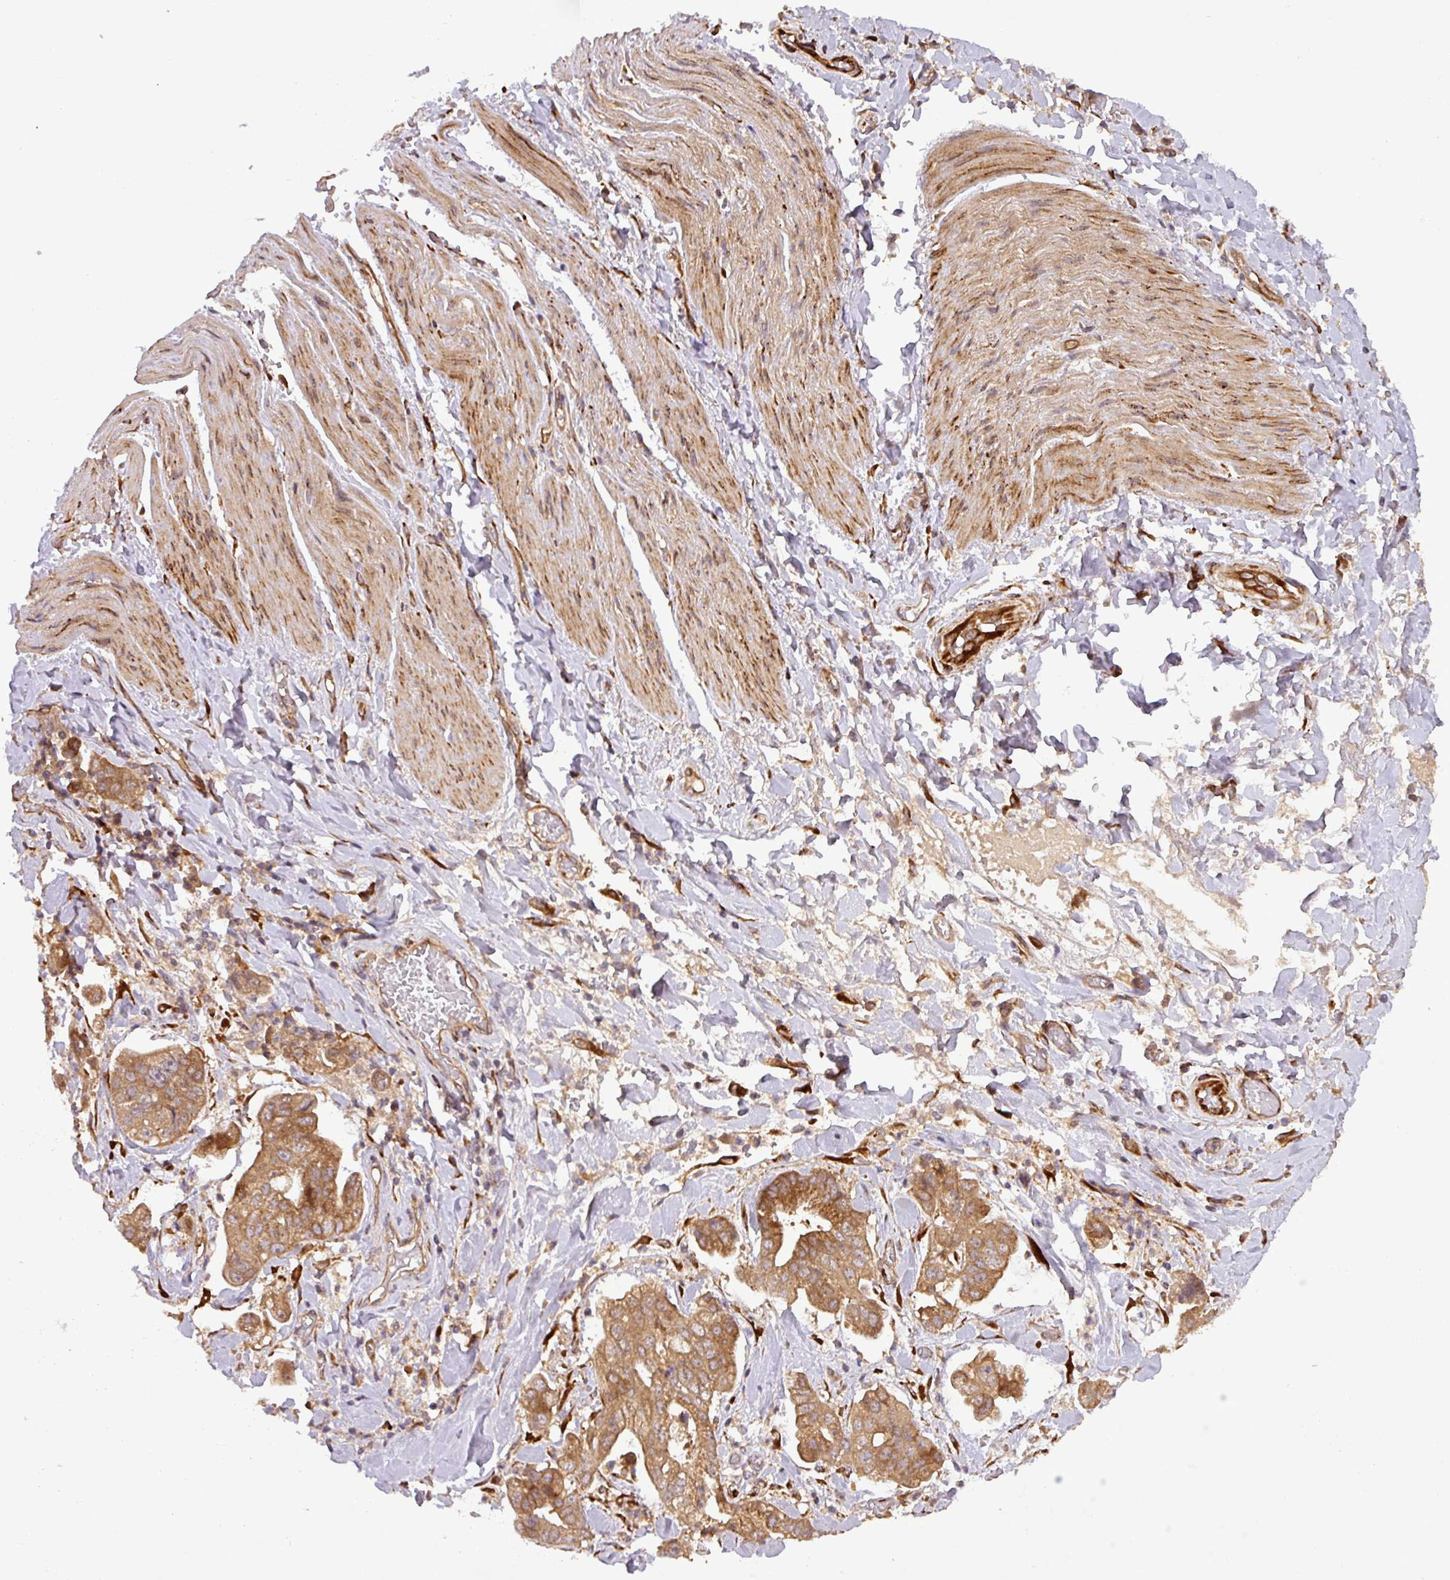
{"staining": {"intensity": "moderate", "quantity": ">75%", "location": "cytoplasmic/membranous"}, "tissue": "stomach cancer", "cell_type": "Tumor cells", "image_type": "cancer", "snomed": [{"axis": "morphology", "description": "Adenocarcinoma, NOS"}, {"axis": "topography", "description": "Stomach"}], "caption": "Stomach cancer was stained to show a protein in brown. There is medium levels of moderate cytoplasmic/membranous expression in about >75% of tumor cells.", "gene": "ART1", "patient": {"sex": "male", "age": 62}}